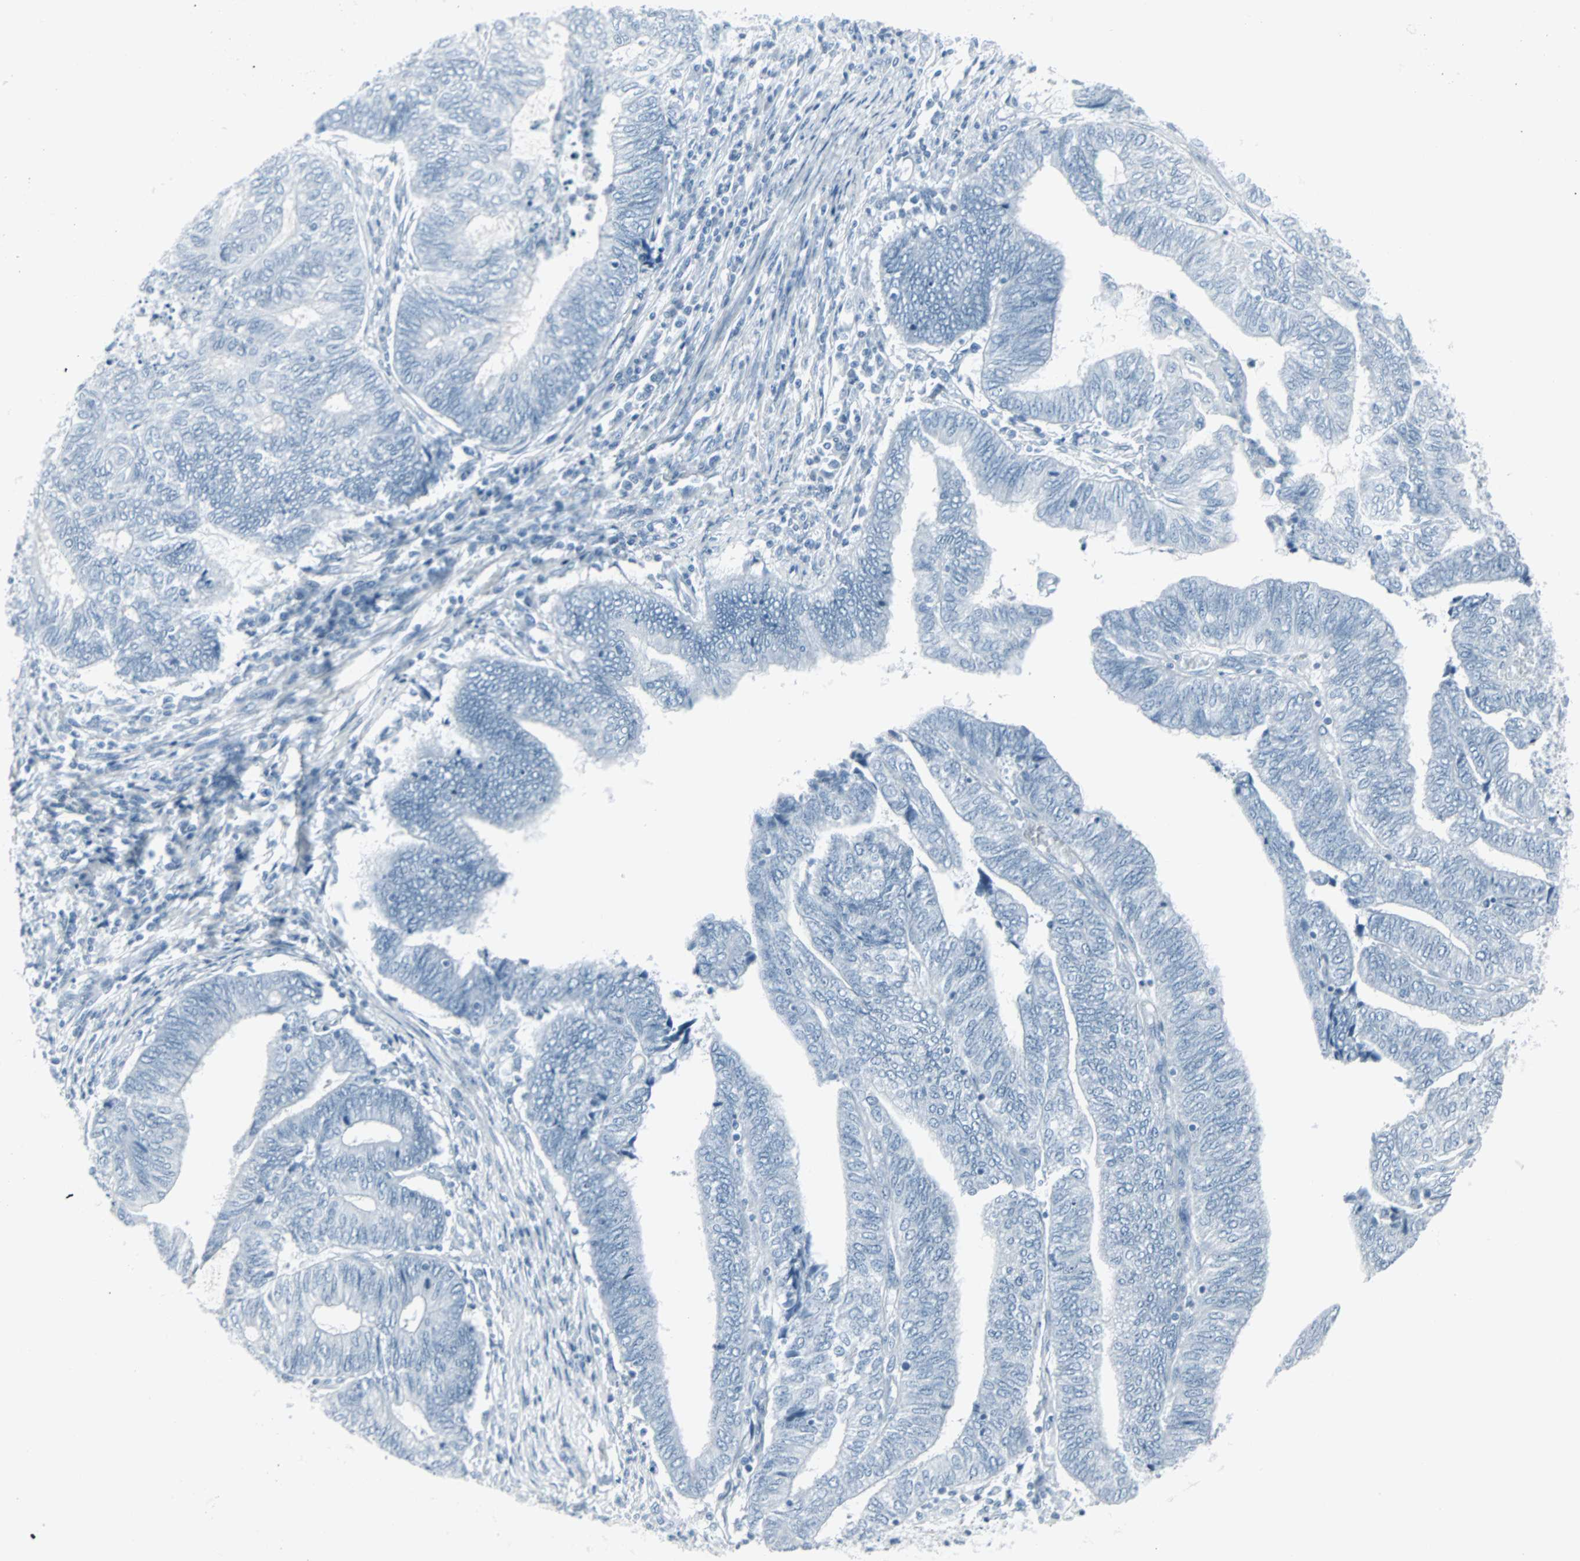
{"staining": {"intensity": "negative", "quantity": "none", "location": "none"}, "tissue": "endometrial cancer", "cell_type": "Tumor cells", "image_type": "cancer", "snomed": [{"axis": "morphology", "description": "Adenocarcinoma, NOS"}, {"axis": "topography", "description": "Uterus"}, {"axis": "topography", "description": "Endometrium"}], "caption": "Endometrial cancer stained for a protein using immunohistochemistry shows no staining tumor cells.", "gene": "LANCL3", "patient": {"sex": "female", "age": 70}}